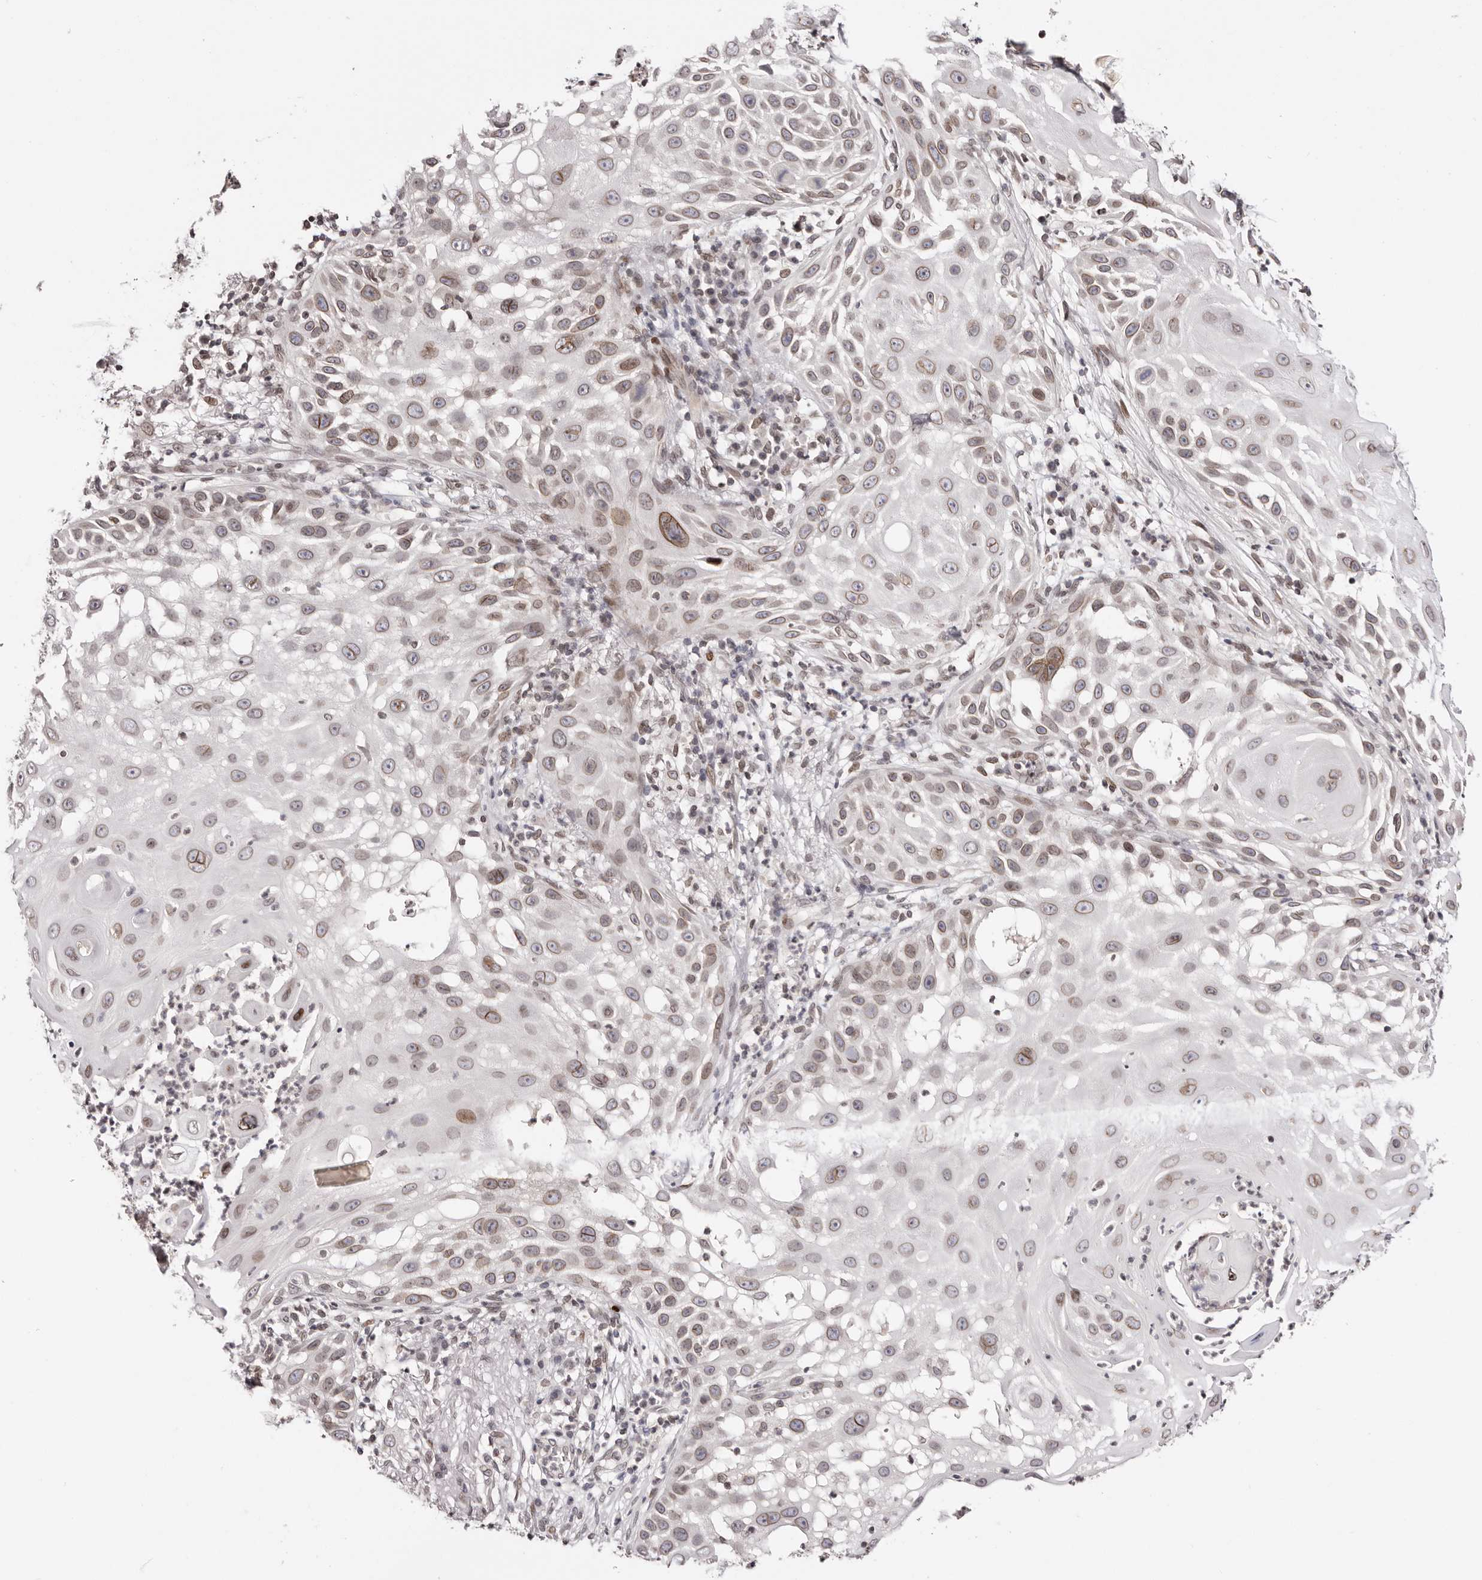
{"staining": {"intensity": "moderate", "quantity": "25%-75%", "location": "cytoplasmic/membranous,nuclear"}, "tissue": "skin cancer", "cell_type": "Tumor cells", "image_type": "cancer", "snomed": [{"axis": "morphology", "description": "Squamous cell carcinoma, NOS"}, {"axis": "topography", "description": "Skin"}], "caption": "Human squamous cell carcinoma (skin) stained with a brown dye reveals moderate cytoplasmic/membranous and nuclear positive expression in about 25%-75% of tumor cells.", "gene": "NUP153", "patient": {"sex": "female", "age": 44}}